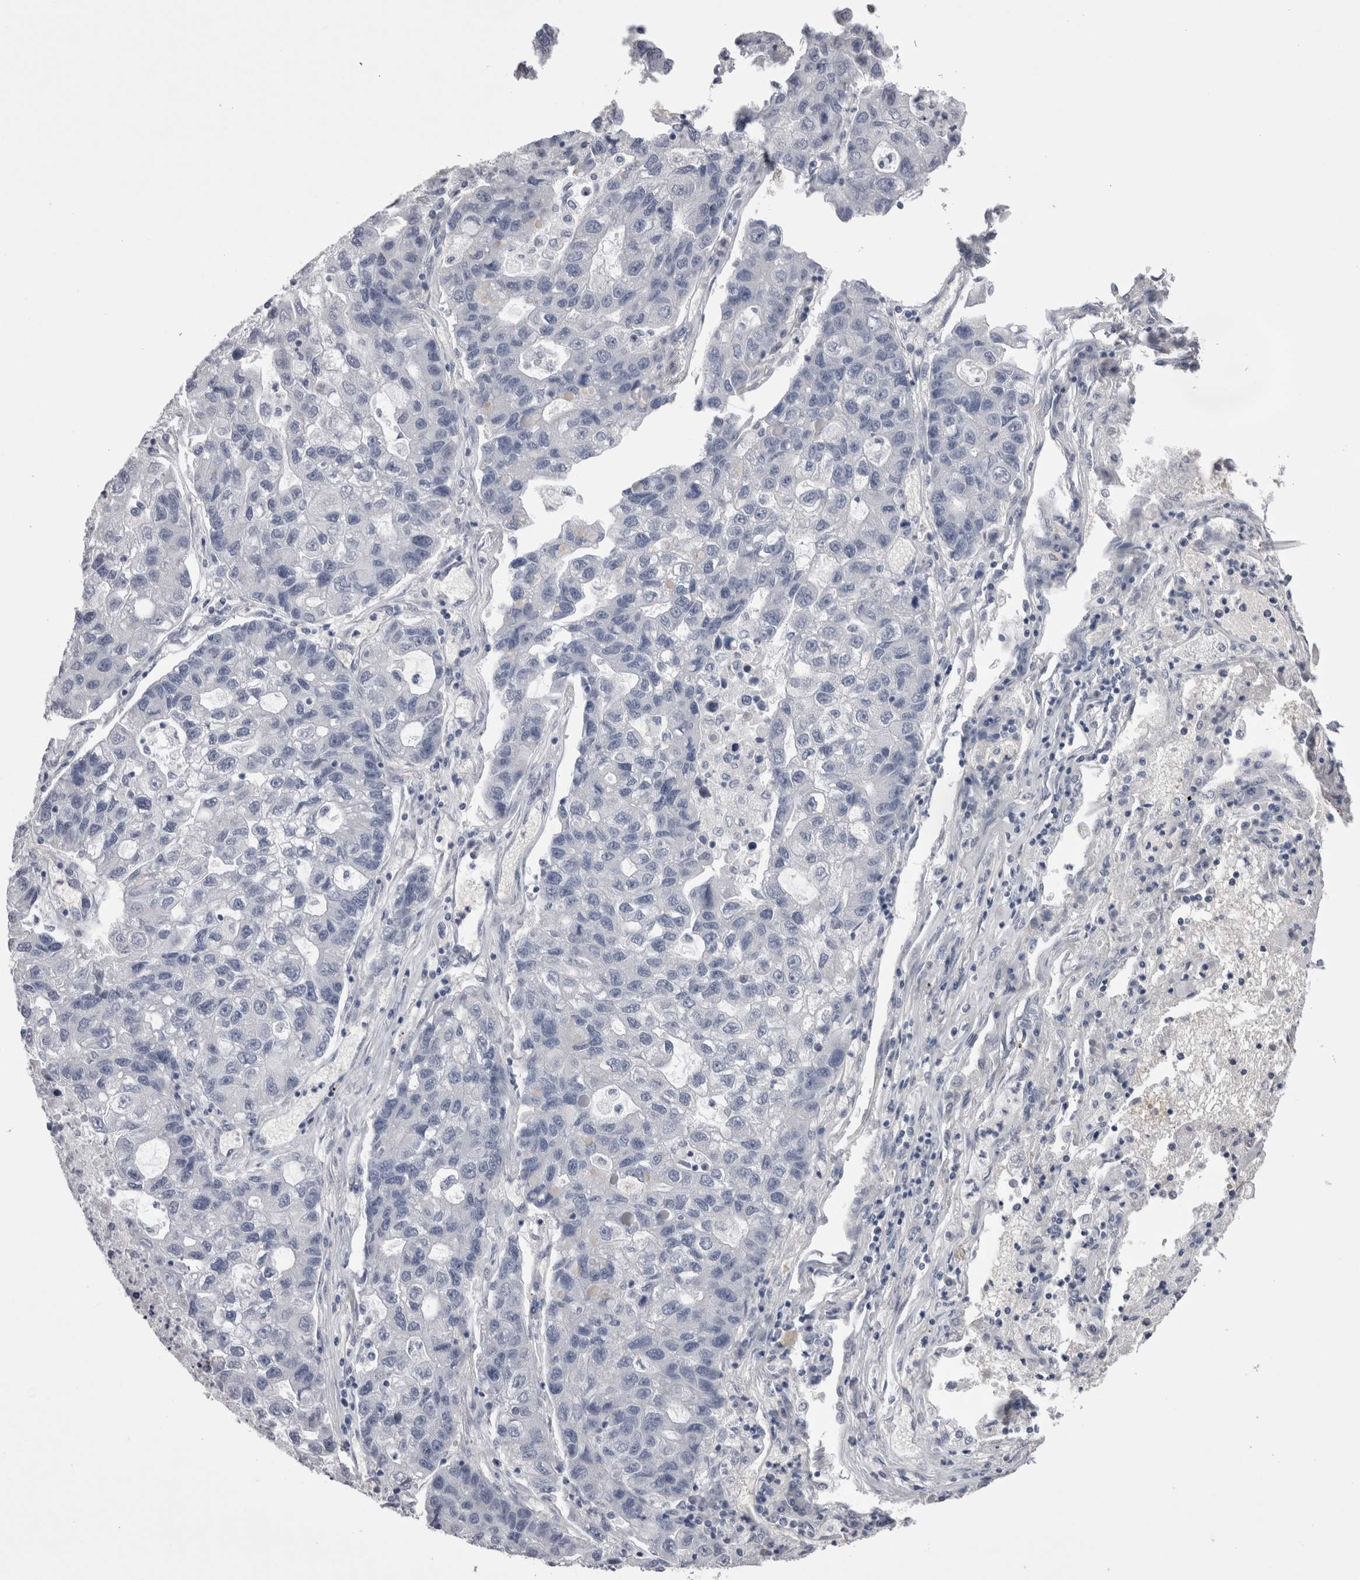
{"staining": {"intensity": "negative", "quantity": "none", "location": "none"}, "tissue": "lung cancer", "cell_type": "Tumor cells", "image_type": "cancer", "snomed": [{"axis": "morphology", "description": "Adenocarcinoma, NOS"}, {"axis": "topography", "description": "Lung"}], "caption": "There is no significant staining in tumor cells of lung cancer.", "gene": "CDHR5", "patient": {"sex": "female", "age": 51}}